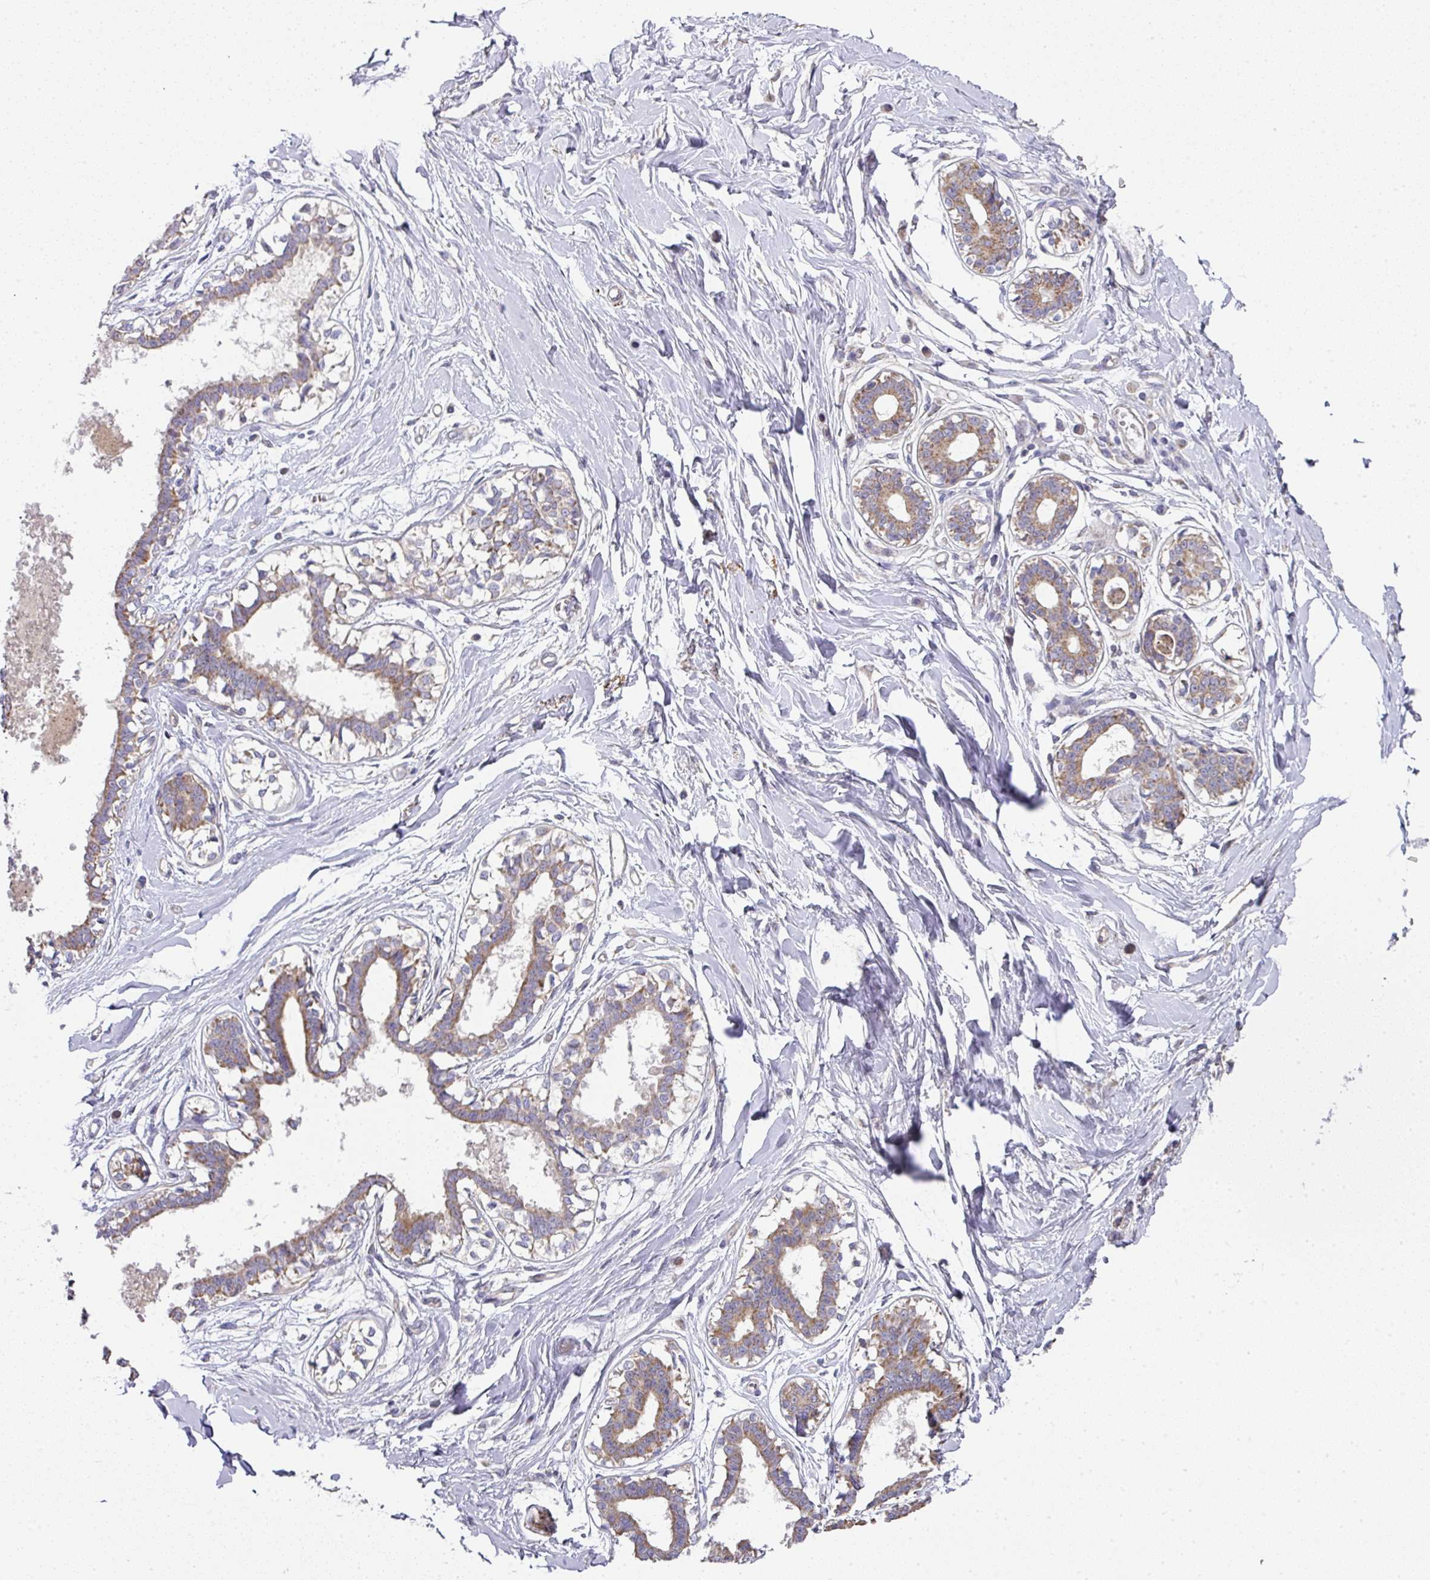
{"staining": {"intensity": "negative", "quantity": "none", "location": "none"}, "tissue": "breast", "cell_type": "Adipocytes", "image_type": "normal", "snomed": [{"axis": "morphology", "description": "Normal tissue, NOS"}, {"axis": "topography", "description": "Breast"}], "caption": "DAB immunohistochemical staining of normal human breast reveals no significant expression in adipocytes.", "gene": "STK35", "patient": {"sex": "female", "age": 45}}